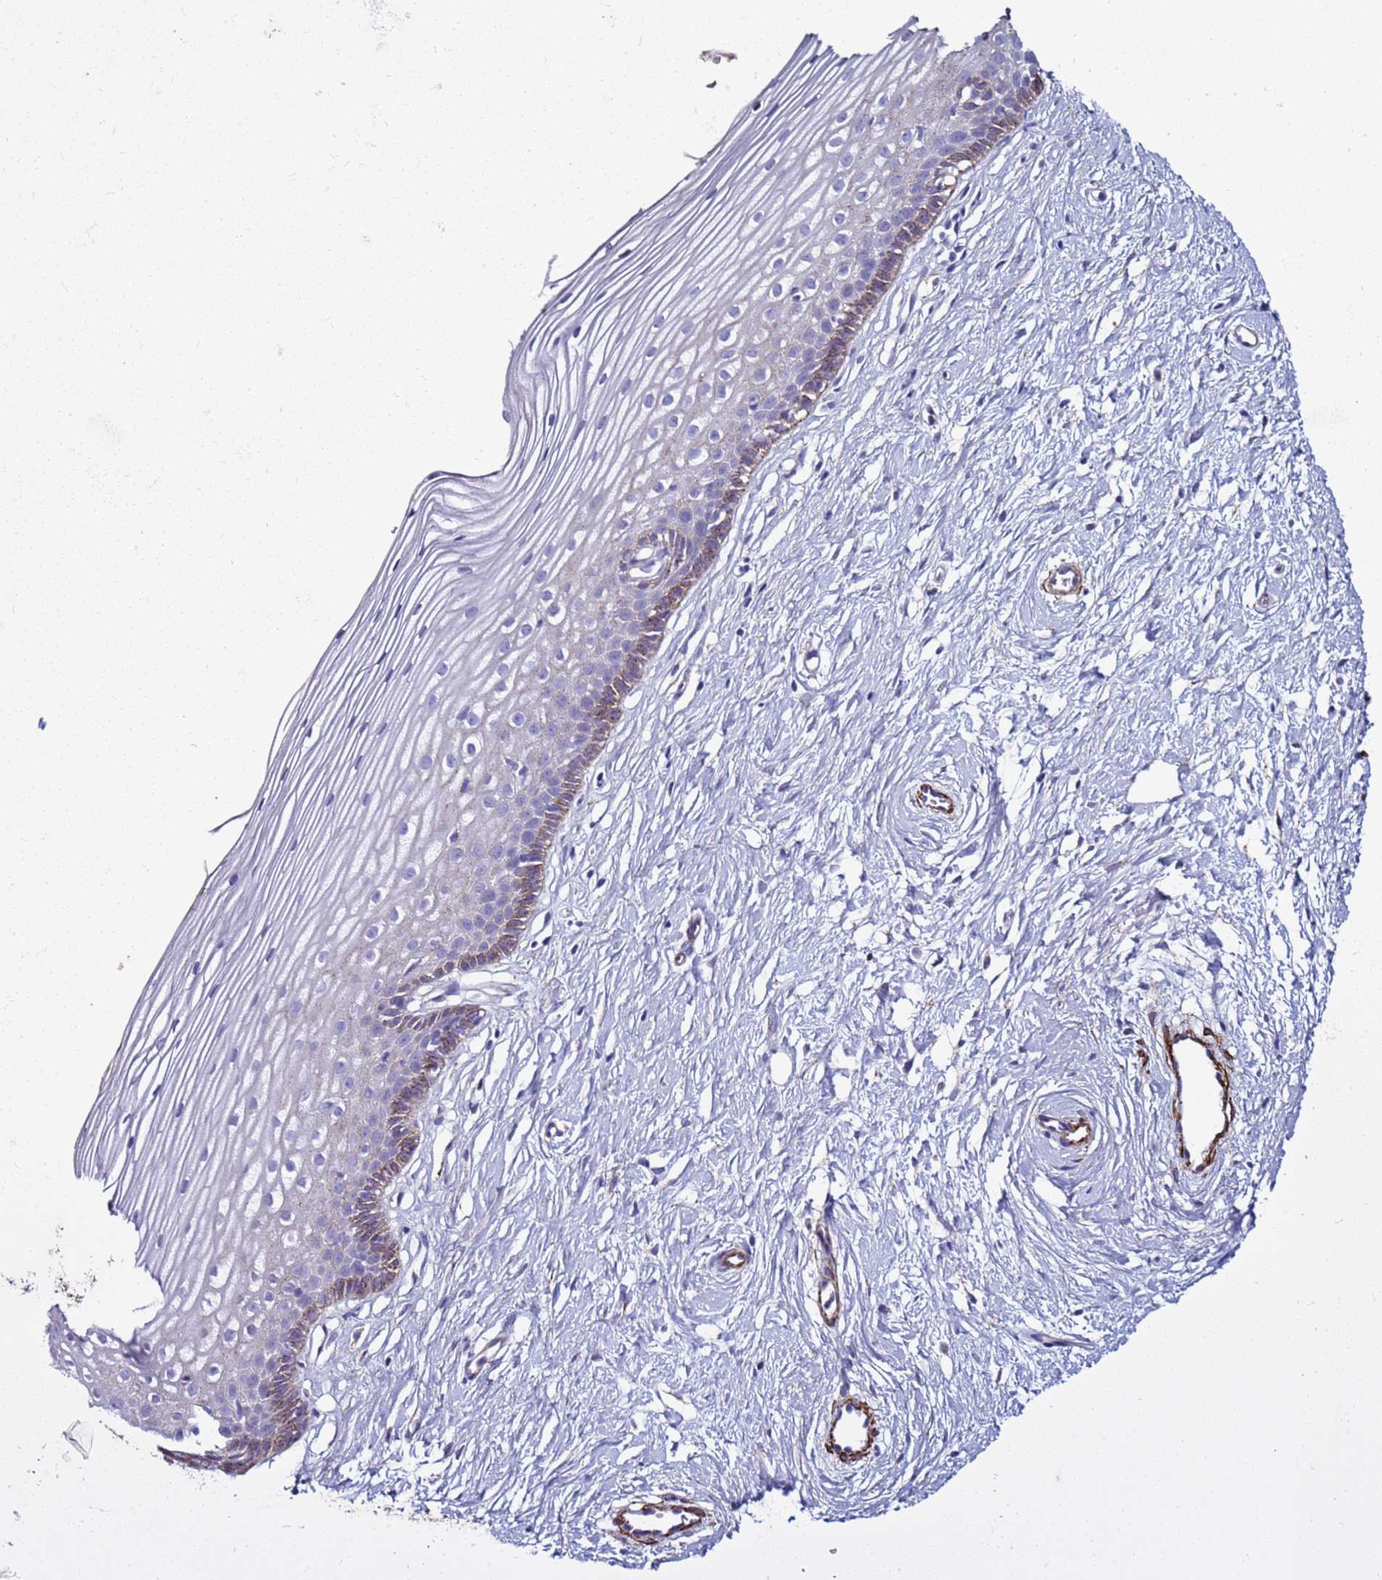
{"staining": {"intensity": "strong", "quantity": "<25%", "location": "cytoplasmic/membranous"}, "tissue": "cervix", "cell_type": "Glandular cells", "image_type": "normal", "snomed": [{"axis": "morphology", "description": "Normal tissue, NOS"}, {"axis": "topography", "description": "Cervix"}], "caption": "Benign cervix reveals strong cytoplasmic/membranous expression in approximately <25% of glandular cells, visualized by immunohistochemistry. The staining was performed using DAB, with brown indicating positive protein expression. Nuclei are stained blue with hematoxylin.", "gene": "RABL2A", "patient": {"sex": "female", "age": 40}}